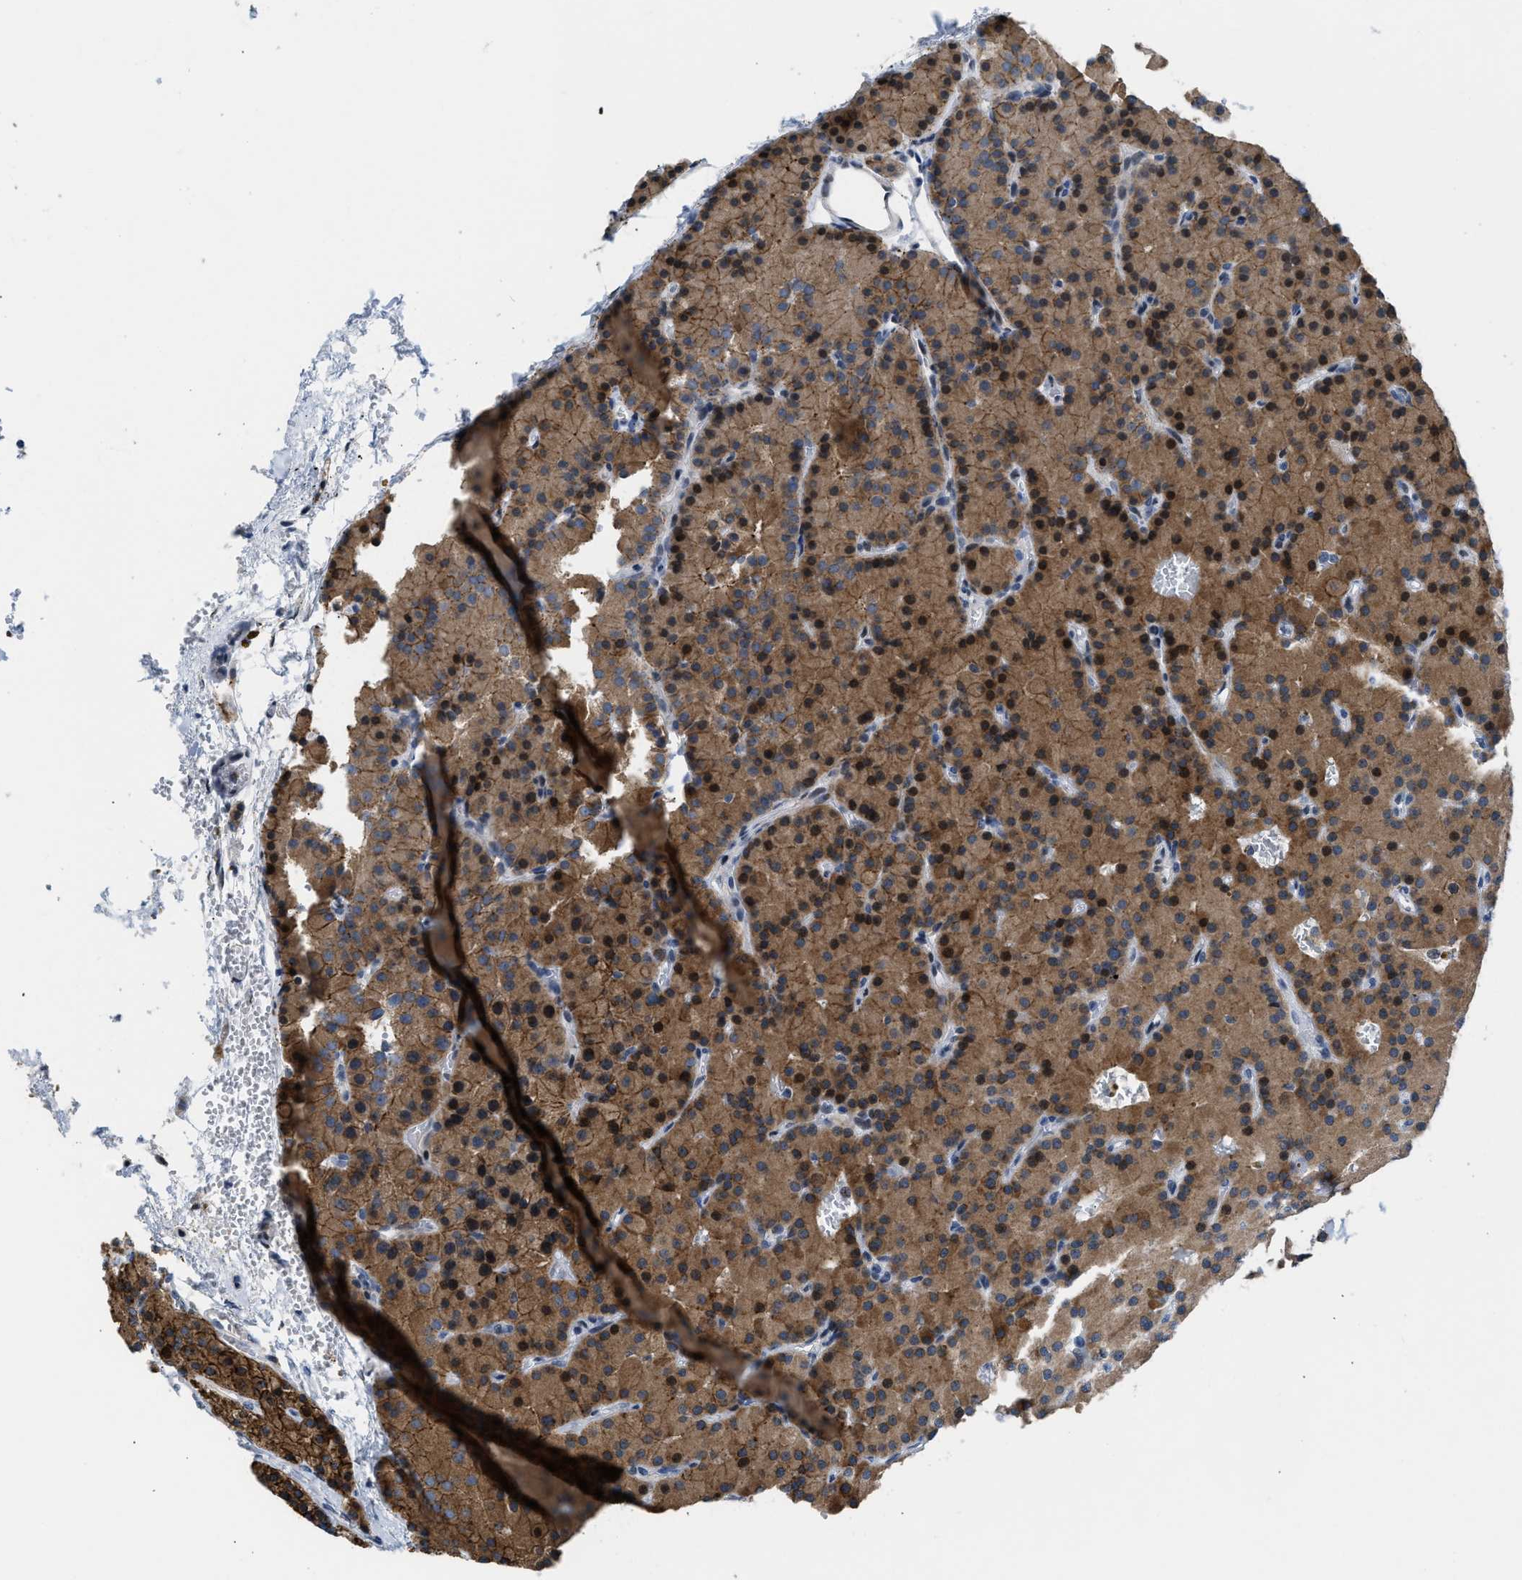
{"staining": {"intensity": "strong", "quantity": ">75%", "location": "cytoplasmic/membranous,nuclear"}, "tissue": "parathyroid gland", "cell_type": "Glandular cells", "image_type": "normal", "snomed": [{"axis": "morphology", "description": "Normal tissue, NOS"}, {"axis": "morphology", "description": "Adenoma, NOS"}, {"axis": "topography", "description": "Parathyroid gland"}], "caption": "Parathyroid gland stained with IHC exhibits strong cytoplasmic/membranous,nuclear expression in about >75% of glandular cells. (brown staining indicates protein expression, while blue staining denotes nuclei).", "gene": "SETDB1", "patient": {"sex": "male", "age": 75}}